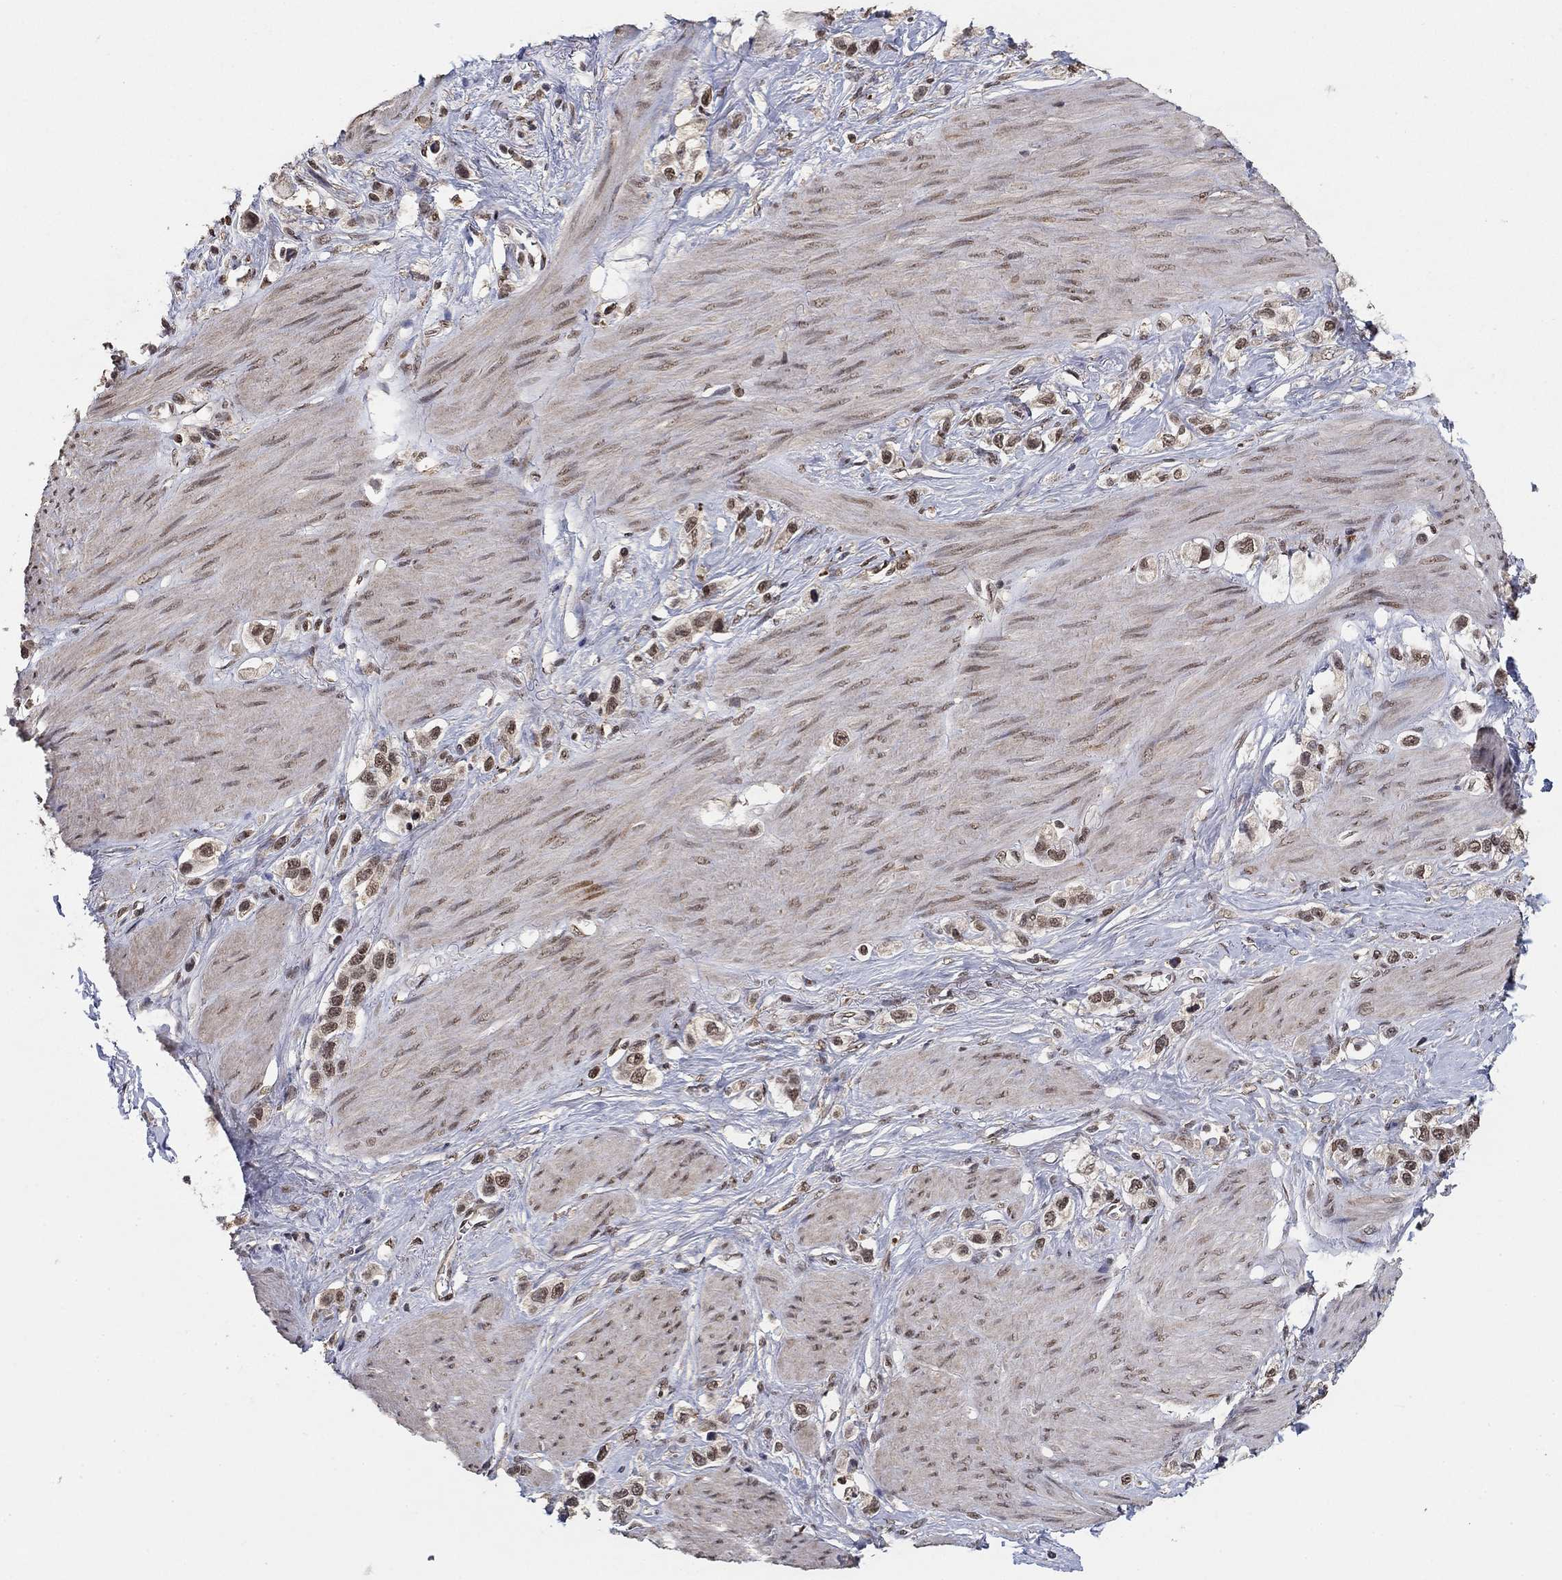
{"staining": {"intensity": "moderate", "quantity": "25%-75%", "location": "nuclear"}, "tissue": "stomach cancer", "cell_type": "Tumor cells", "image_type": "cancer", "snomed": [{"axis": "morphology", "description": "Normal tissue, NOS"}, {"axis": "morphology", "description": "Adenocarcinoma, NOS"}, {"axis": "morphology", "description": "Adenocarcinoma, High grade"}, {"axis": "topography", "description": "Stomach, upper"}, {"axis": "topography", "description": "Stomach"}], "caption": "Moderate nuclear protein expression is present in about 25%-75% of tumor cells in stomach cancer.", "gene": "GRIA3", "patient": {"sex": "female", "age": 65}}